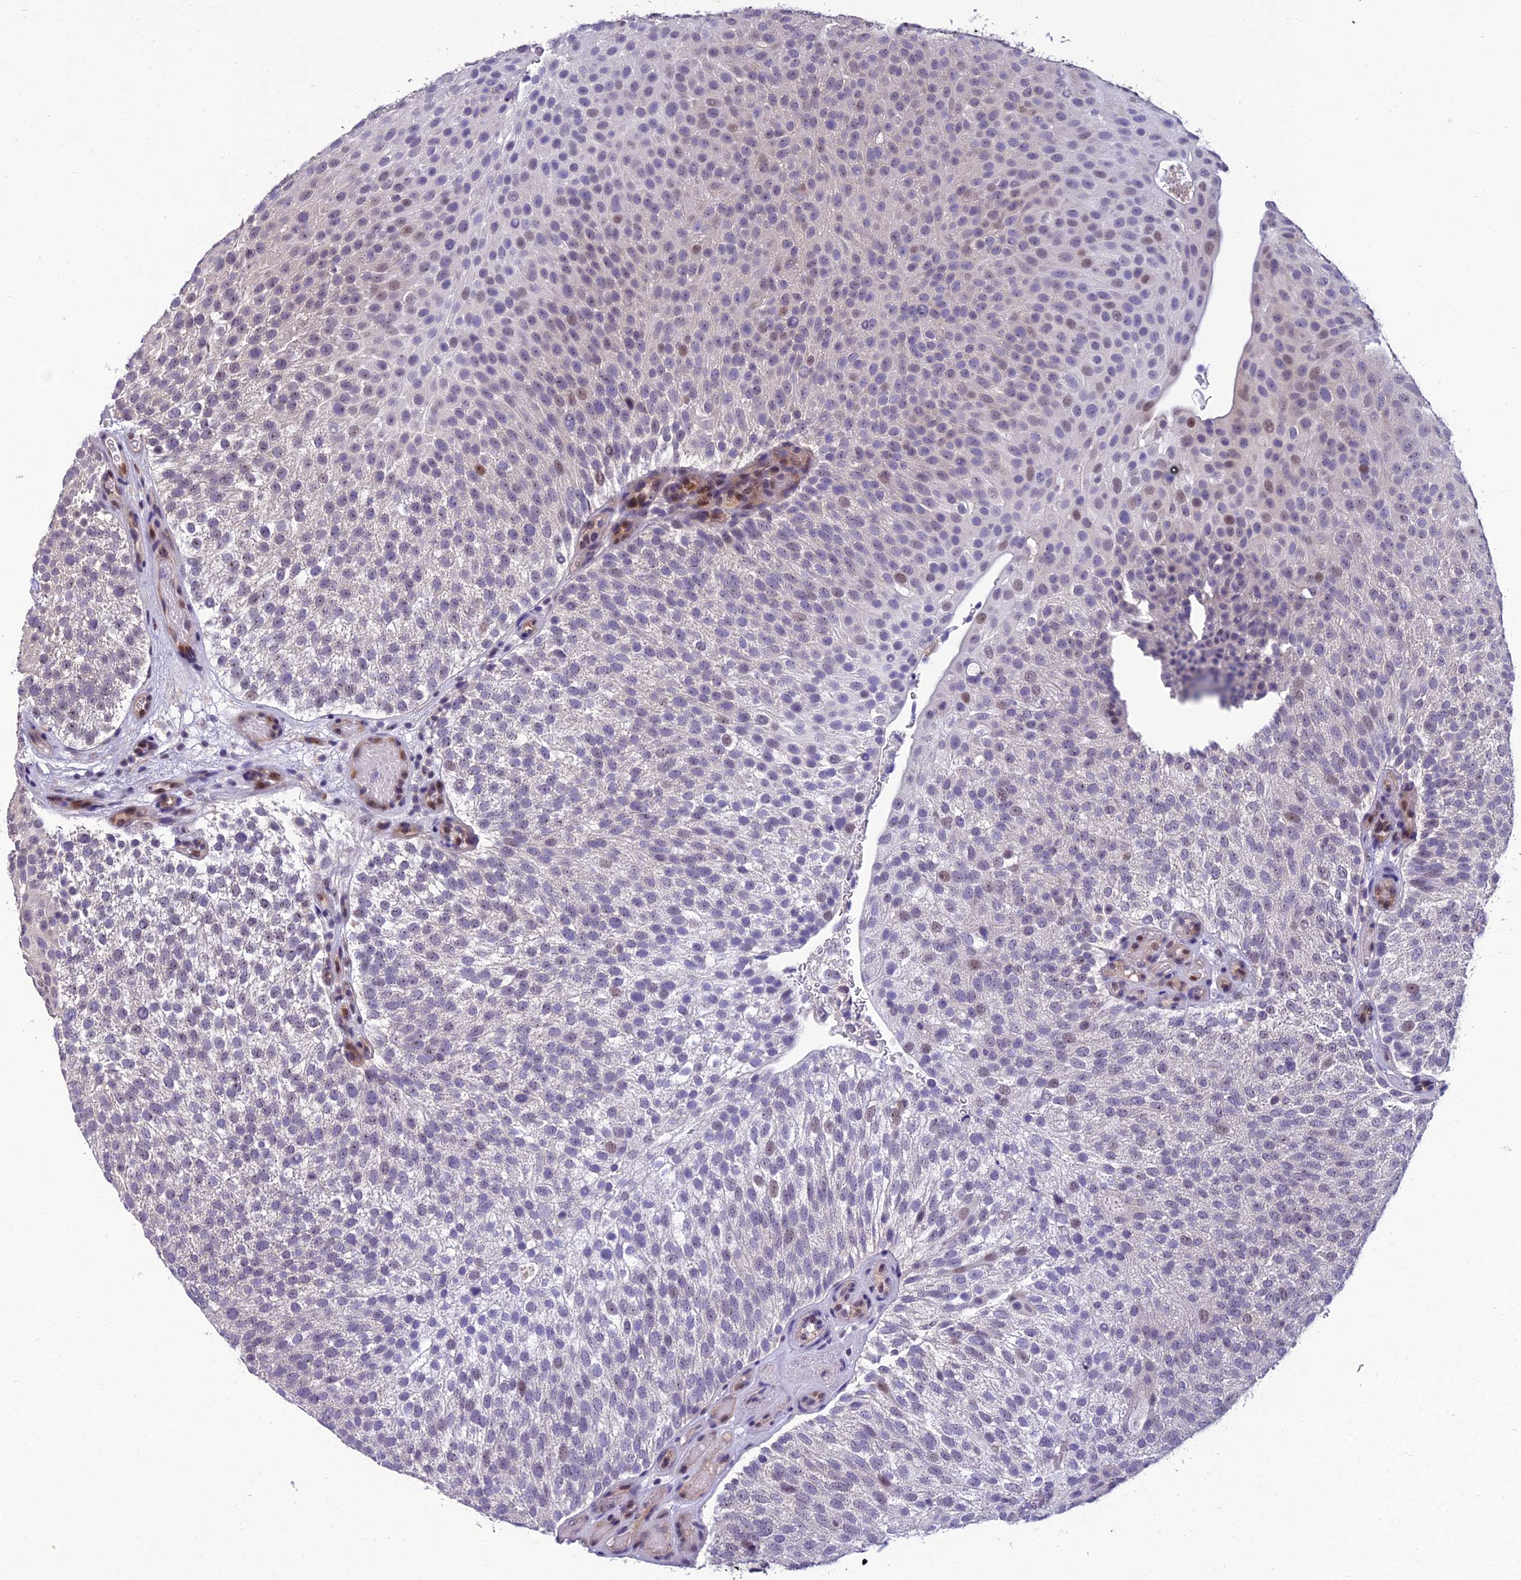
{"staining": {"intensity": "negative", "quantity": "none", "location": "none"}, "tissue": "urothelial cancer", "cell_type": "Tumor cells", "image_type": "cancer", "snomed": [{"axis": "morphology", "description": "Urothelial carcinoma, Low grade"}, {"axis": "topography", "description": "Urinary bladder"}], "caption": "An immunohistochemistry micrograph of urothelial cancer is shown. There is no staining in tumor cells of urothelial cancer.", "gene": "GRWD1", "patient": {"sex": "male", "age": 78}}